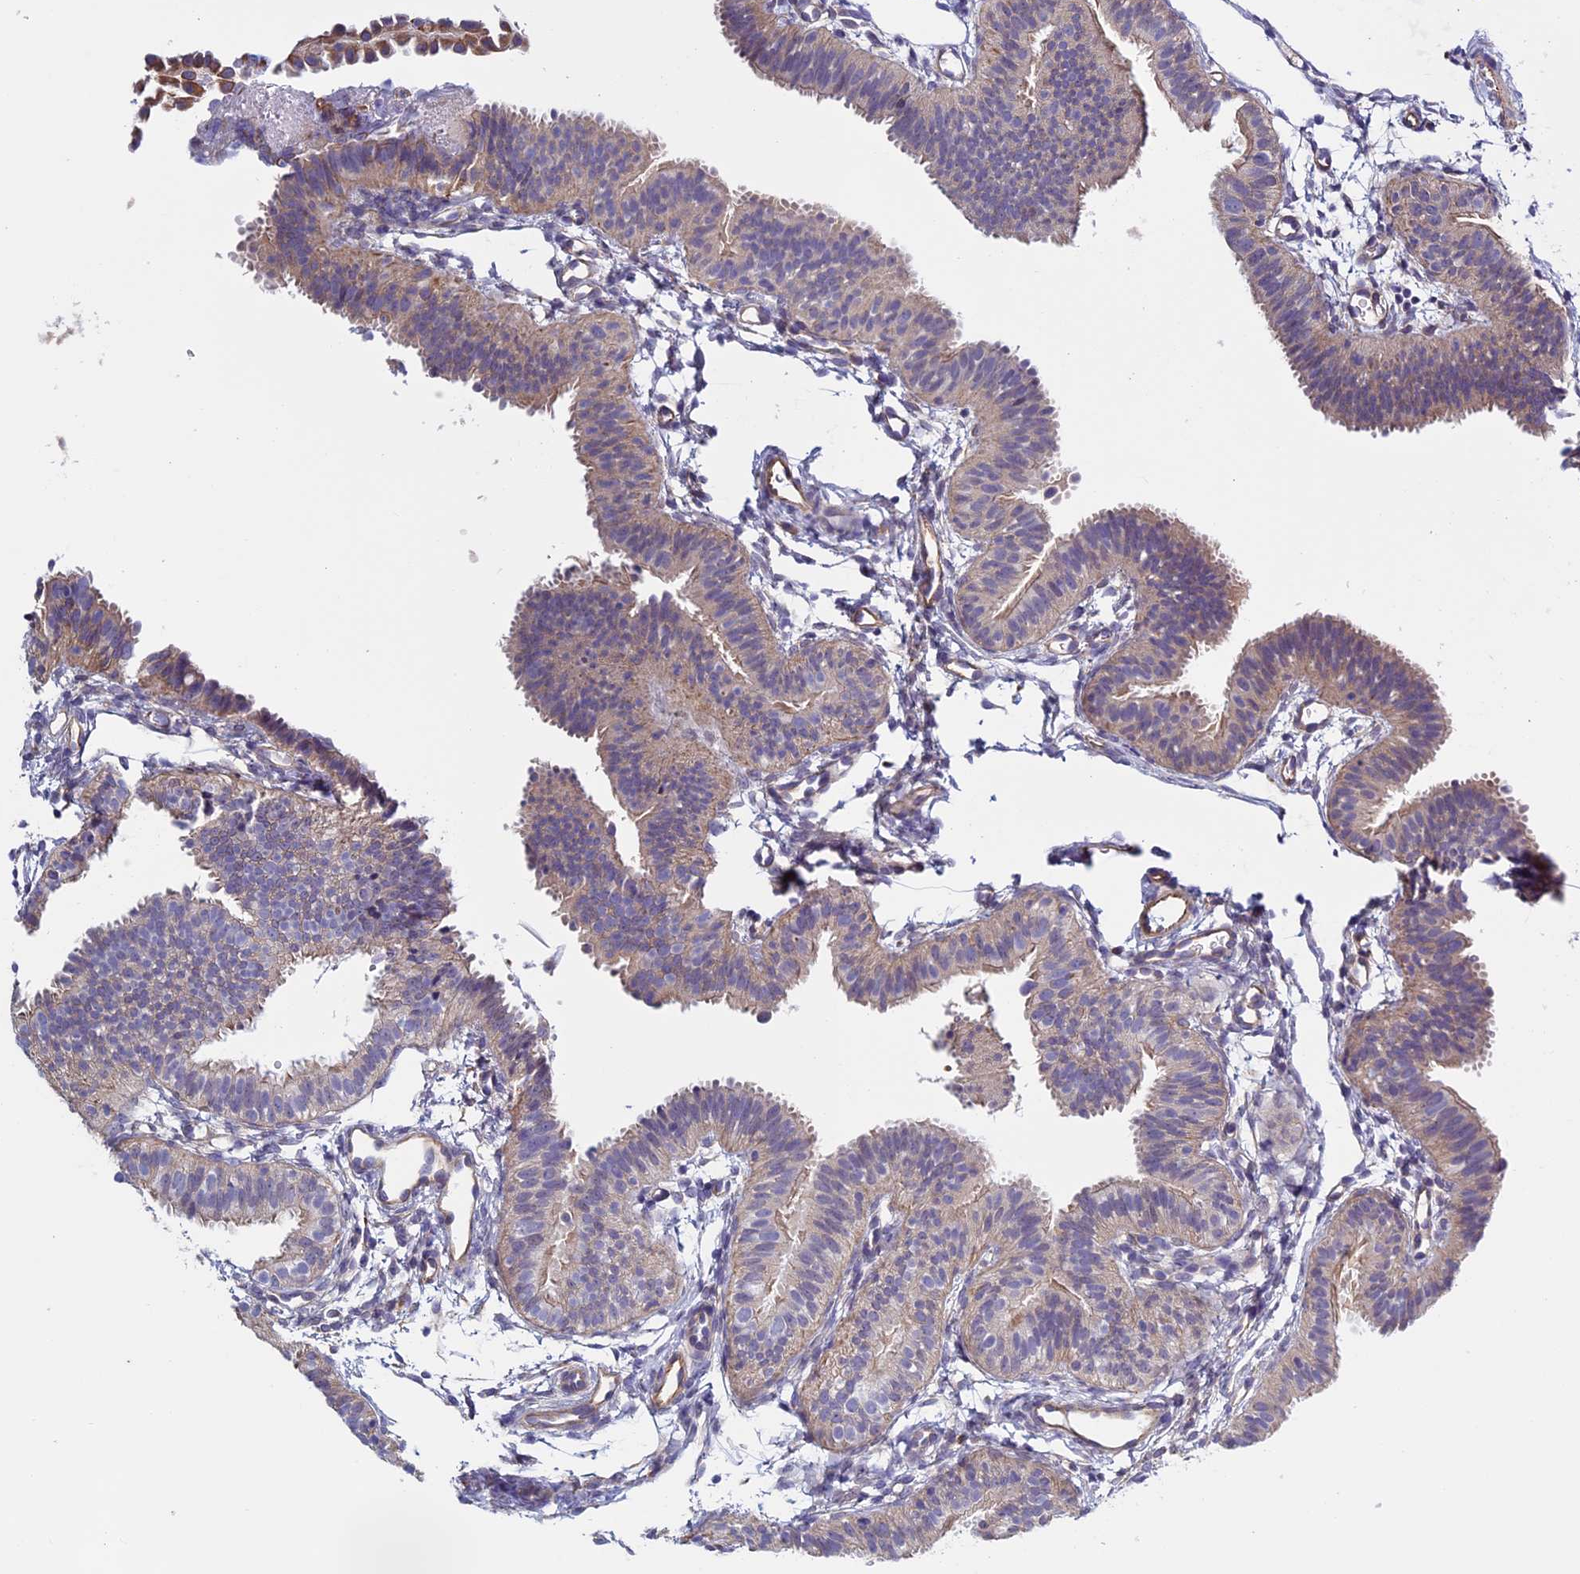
{"staining": {"intensity": "weak", "quantity": "<25%", "location": "cytoplasmic/membranous"}, "tissue": "fallopian tube", "cell_type": "Glandular cells", "image_type": "normal", "snomed": [{"axis": "morphology", "description": "Normal tissue, NOS"}, {"axis": "topography", "description": "Fallopian tube"}], "caption": "This is a micrograph of IHC staining of unremarkable fallopian tube, which shows no positivity in glandular cells. (Stains: DAB IHC with hematoxylin counter stain, Microscopy: brightfield microscopy at high magnification).", "gene": "BCL2L10", "patient": {"sex": "female", "age": 35}}